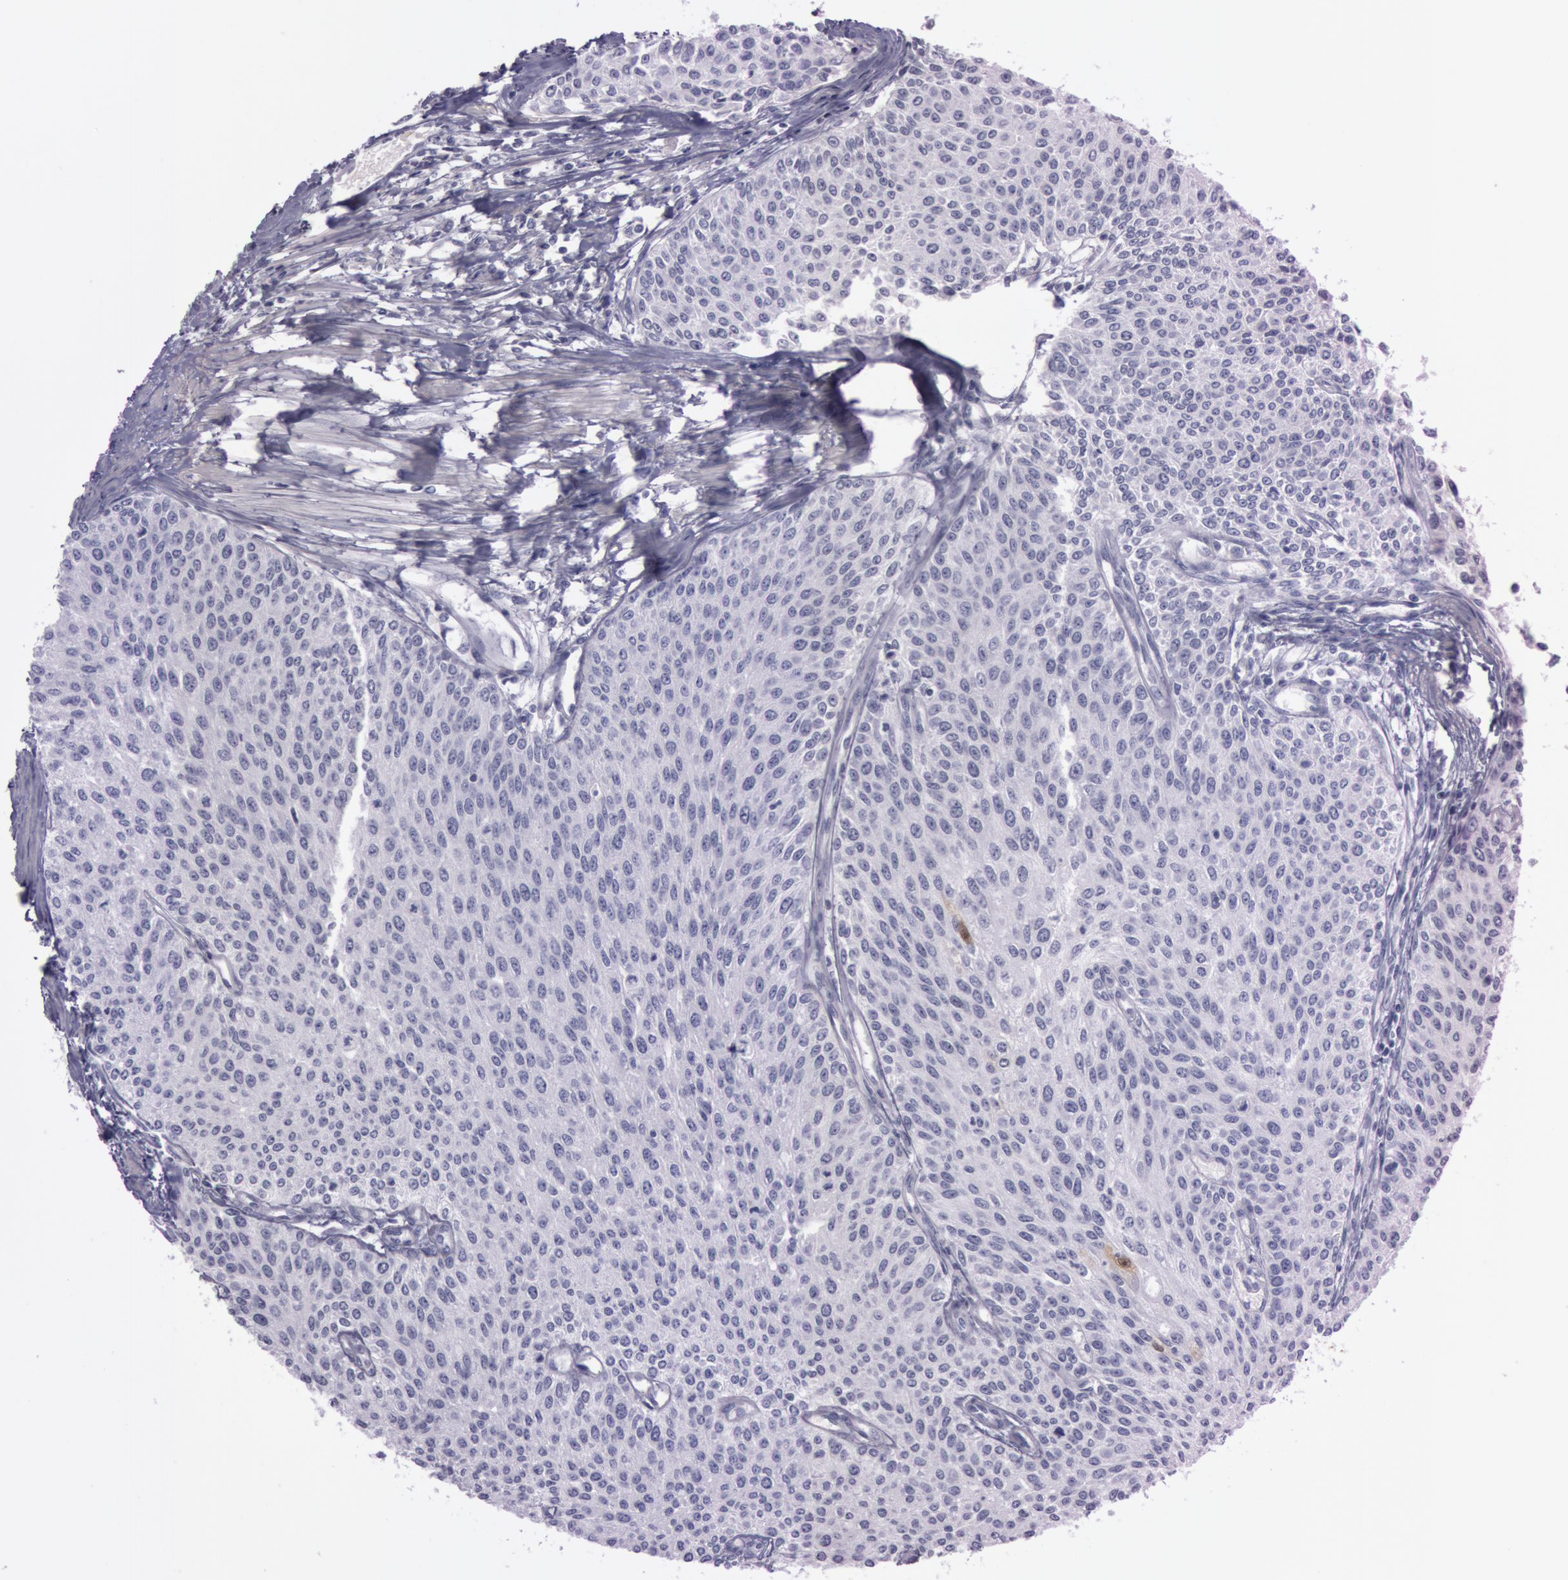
{"staining": {"intensity": "negative", "quantity": "none", "location": "none"}, "tissue": "urothelial cancer", "cell_type": "Tumor cells", "image_type": "cancer", "snomed": [{"axis": "morphology", "description": "Urothelial carcinoma, Low grade"}, {"axis": "topography", "description": "Urinary bladder"}], "caption": "Tumor cells show no significant expression in urothelial carcinoma (low-grade).", "gene": "S100A7", "patient": {"sex": "female", "age": 73}}